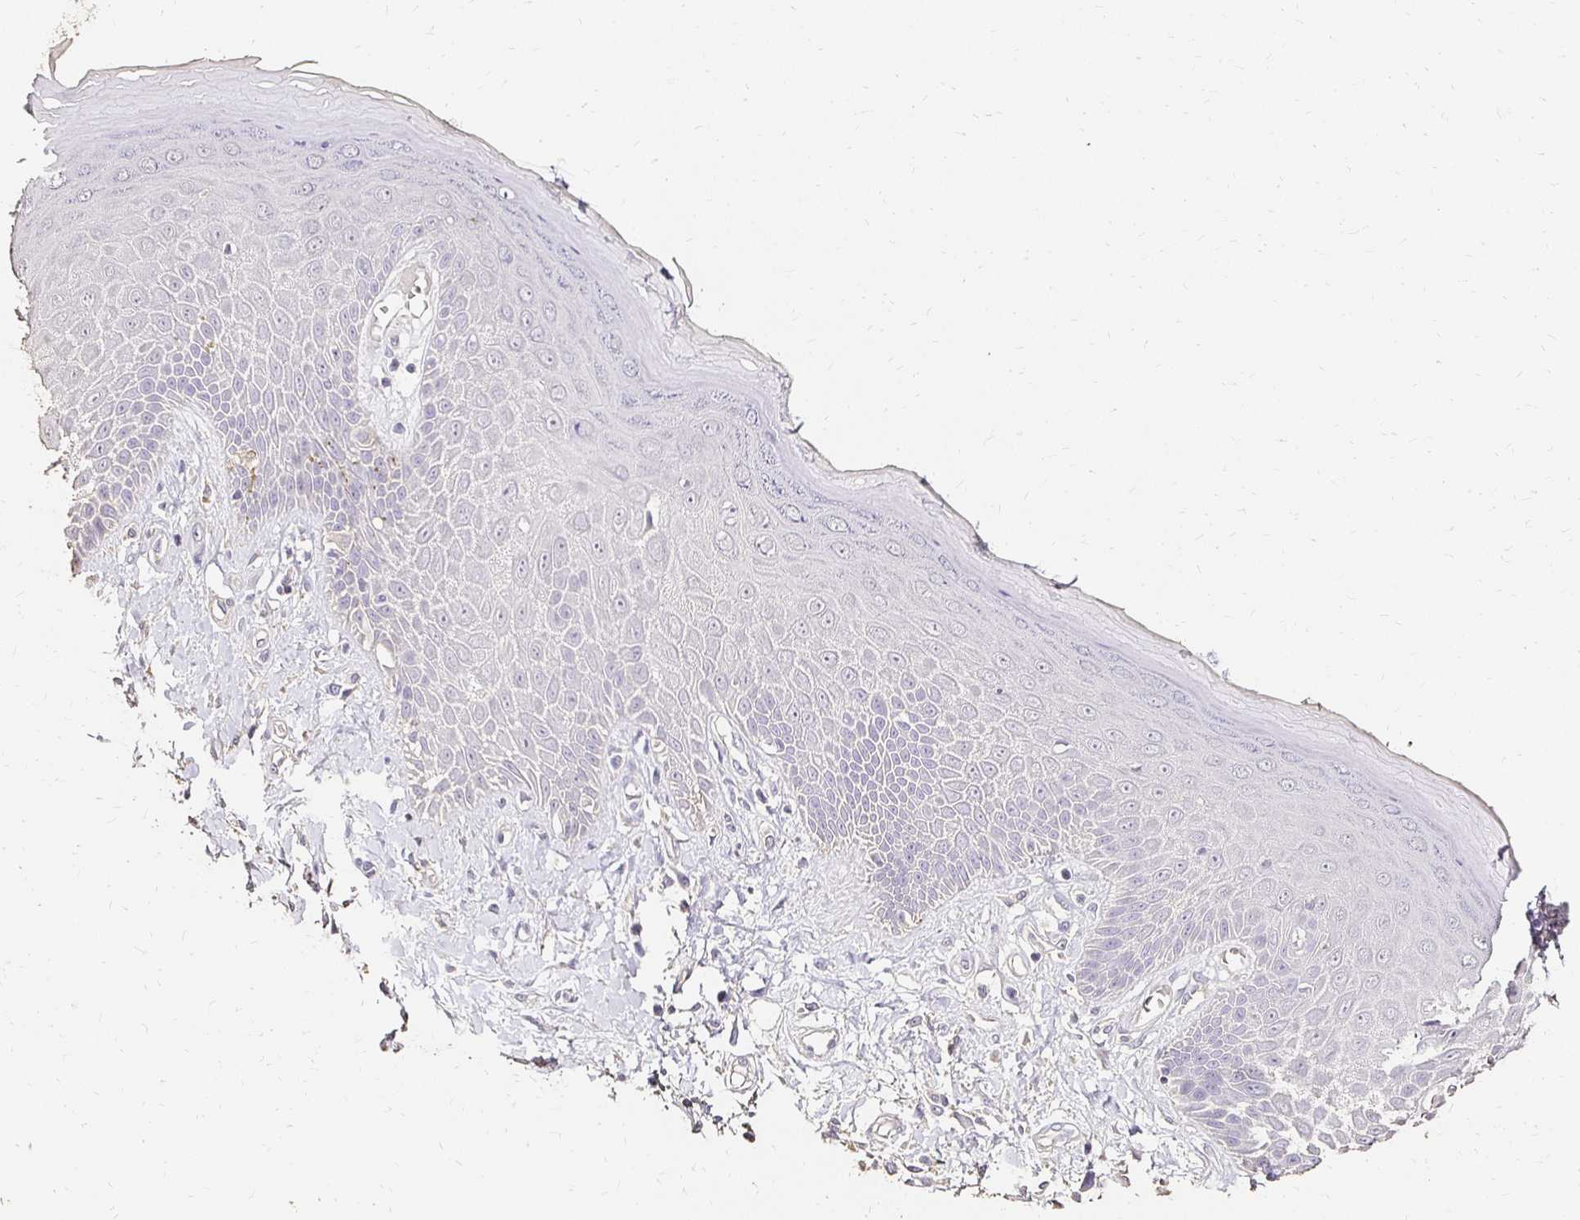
{"staining": {"intensity": "moderate", "quantity": "<25%", "location": "cytoplasmic/membranous"}, "tissue": "skin", "cell_type": "Epidermal cells", "image_type": "normal", "snomed": [{"axis": "morphology", "description": "Normal tissue, NOS"}, {"axis": "topography", "description": "Anal"}, {"axis": "topography", "description": "Peripheral nerve tissue"}], "caption": "Protein expression analysis of benign skin displays moderate cytoplasmic/membranous staining in about <25% of epidermal cells. (Brightfield microscopy of DAB IHC at high magnification).", "gene": "UGT1A6", "patient": {"sex": "male", "age": 78}}